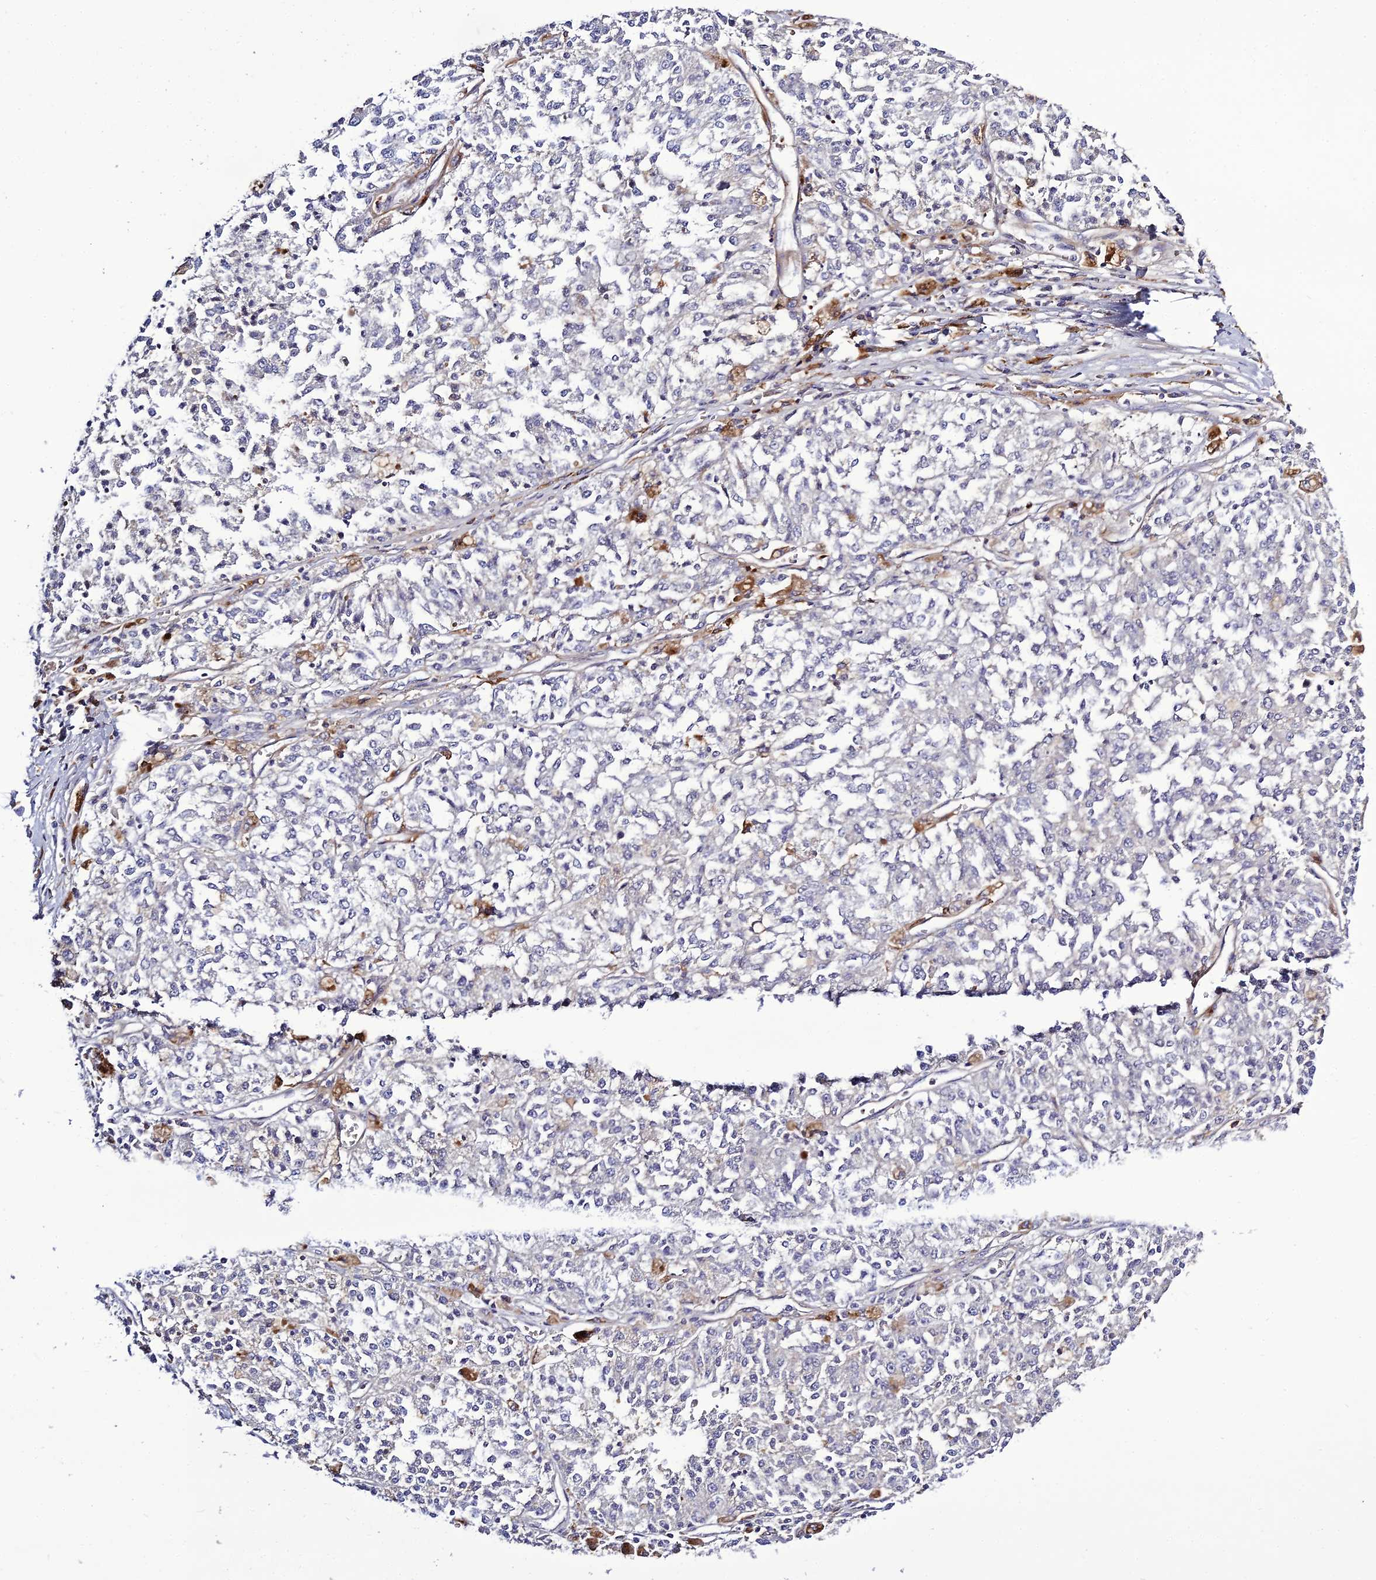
{"staining": {"intensity": "negative", "quantity": "none", "location": "none"}, "tissue": "melanoma", "cell_type": "Tumor cells", "image_type": "cancer", "snomed": [{"axis": "morphology", "description": "Malignant melanoma, NOS"}, {"axis": "topography", "description": "Skin"}], "caption": "An image of human melanoma is negative for staining in tumor cells.", "gene": "IL4I1", "patient": {"sex": "female", "age": 64}}